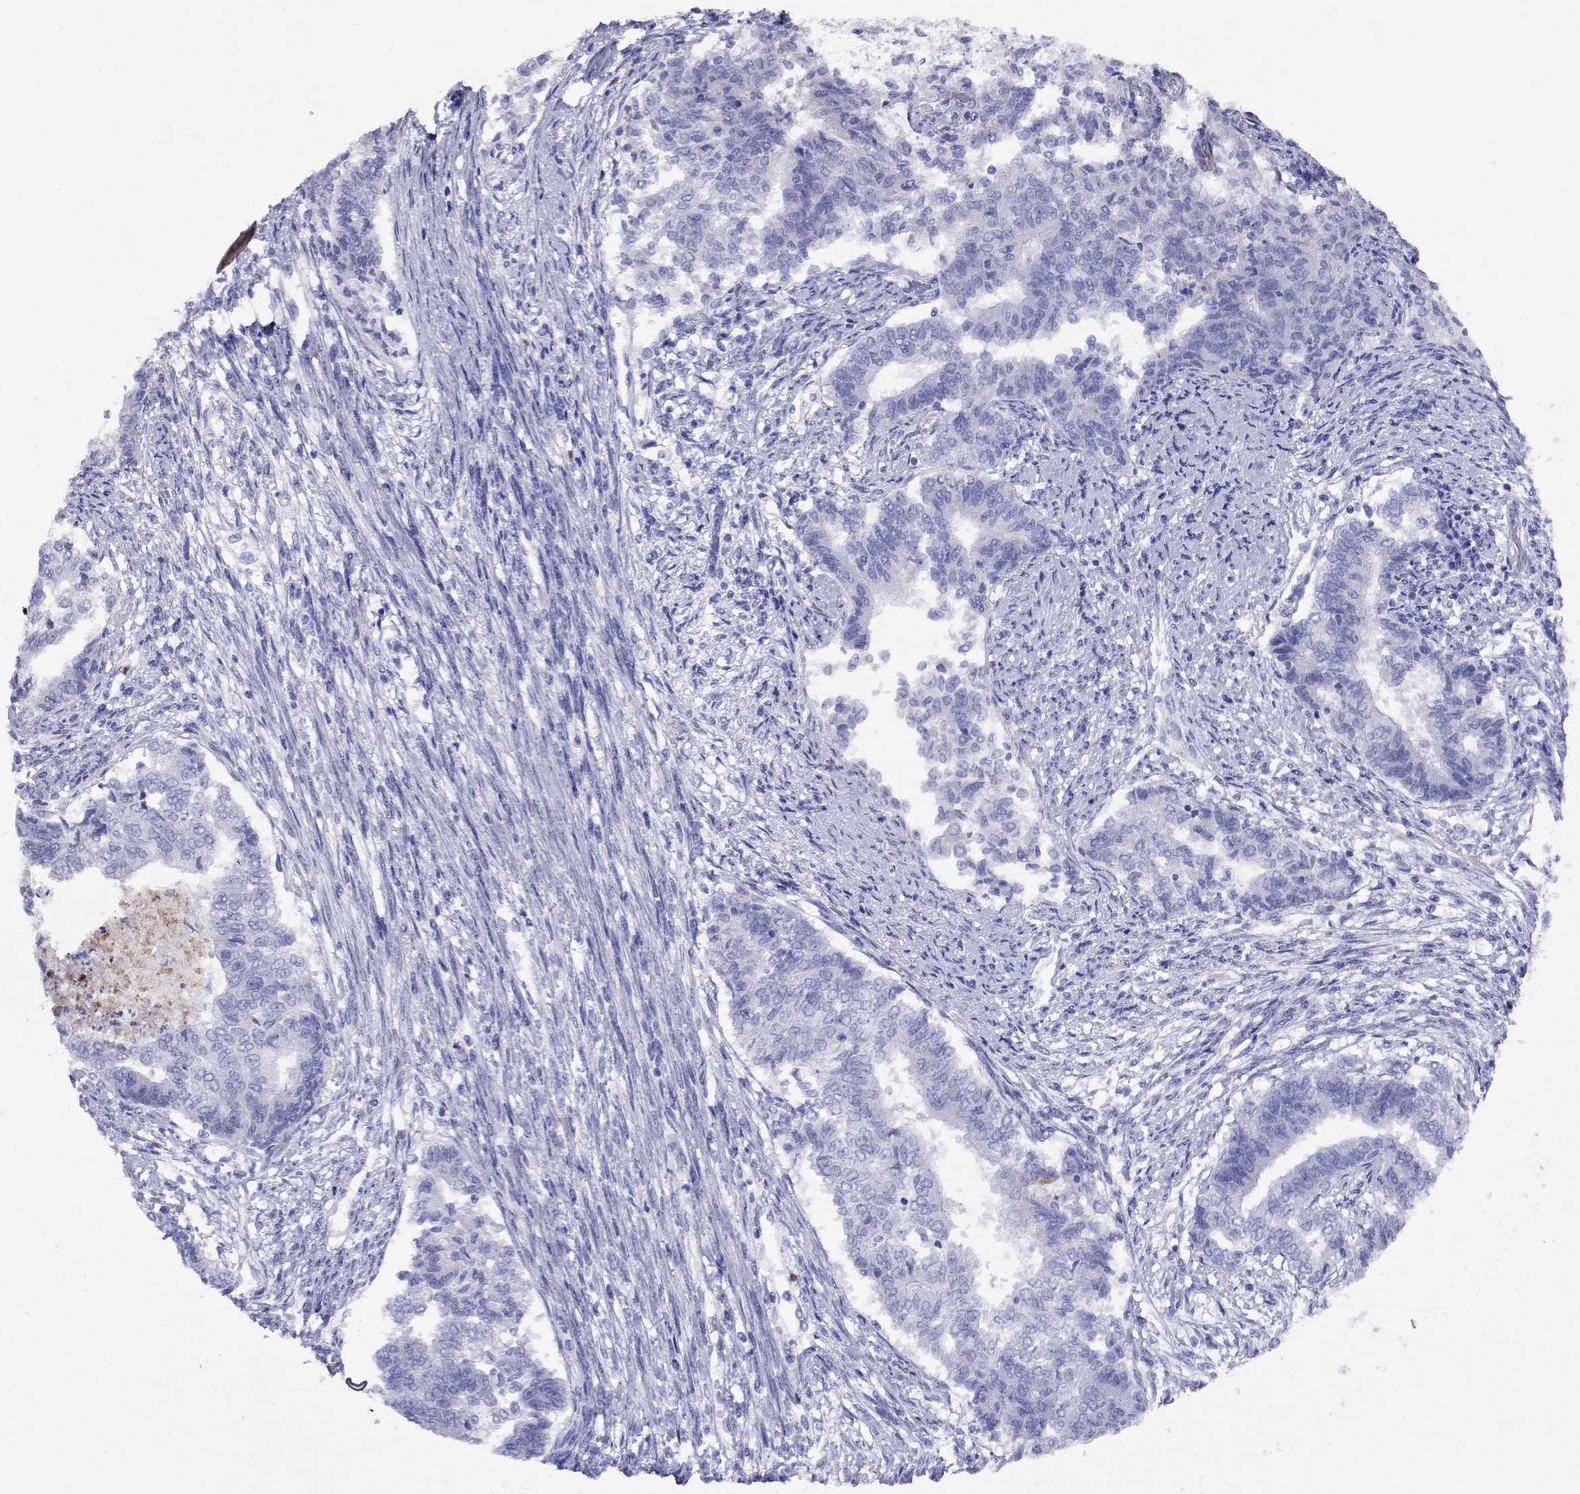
{"staining": {"intensity": "negative", "quantity": "none", "location": "none"}, "tissue": "endometrial cancer", "cell_type": "Tumor cells", "image_type": "cancer", "snomed": [{"axis": "morphology", "description": "Adenocarcinoma, NOS"}, {"axis": "topography", "description": "Endometrium"}], "caption": "High magnification brightfield microscopy of adenocarcinoma (endometrial) stained with DAB (3,3'-diaminobenzidine) (brown) and counterstained with hematoxylin (blue): tumor cells show no significant expression.", "gene": "SPINT4", "patient": {"sex": "female", "age": 65}}